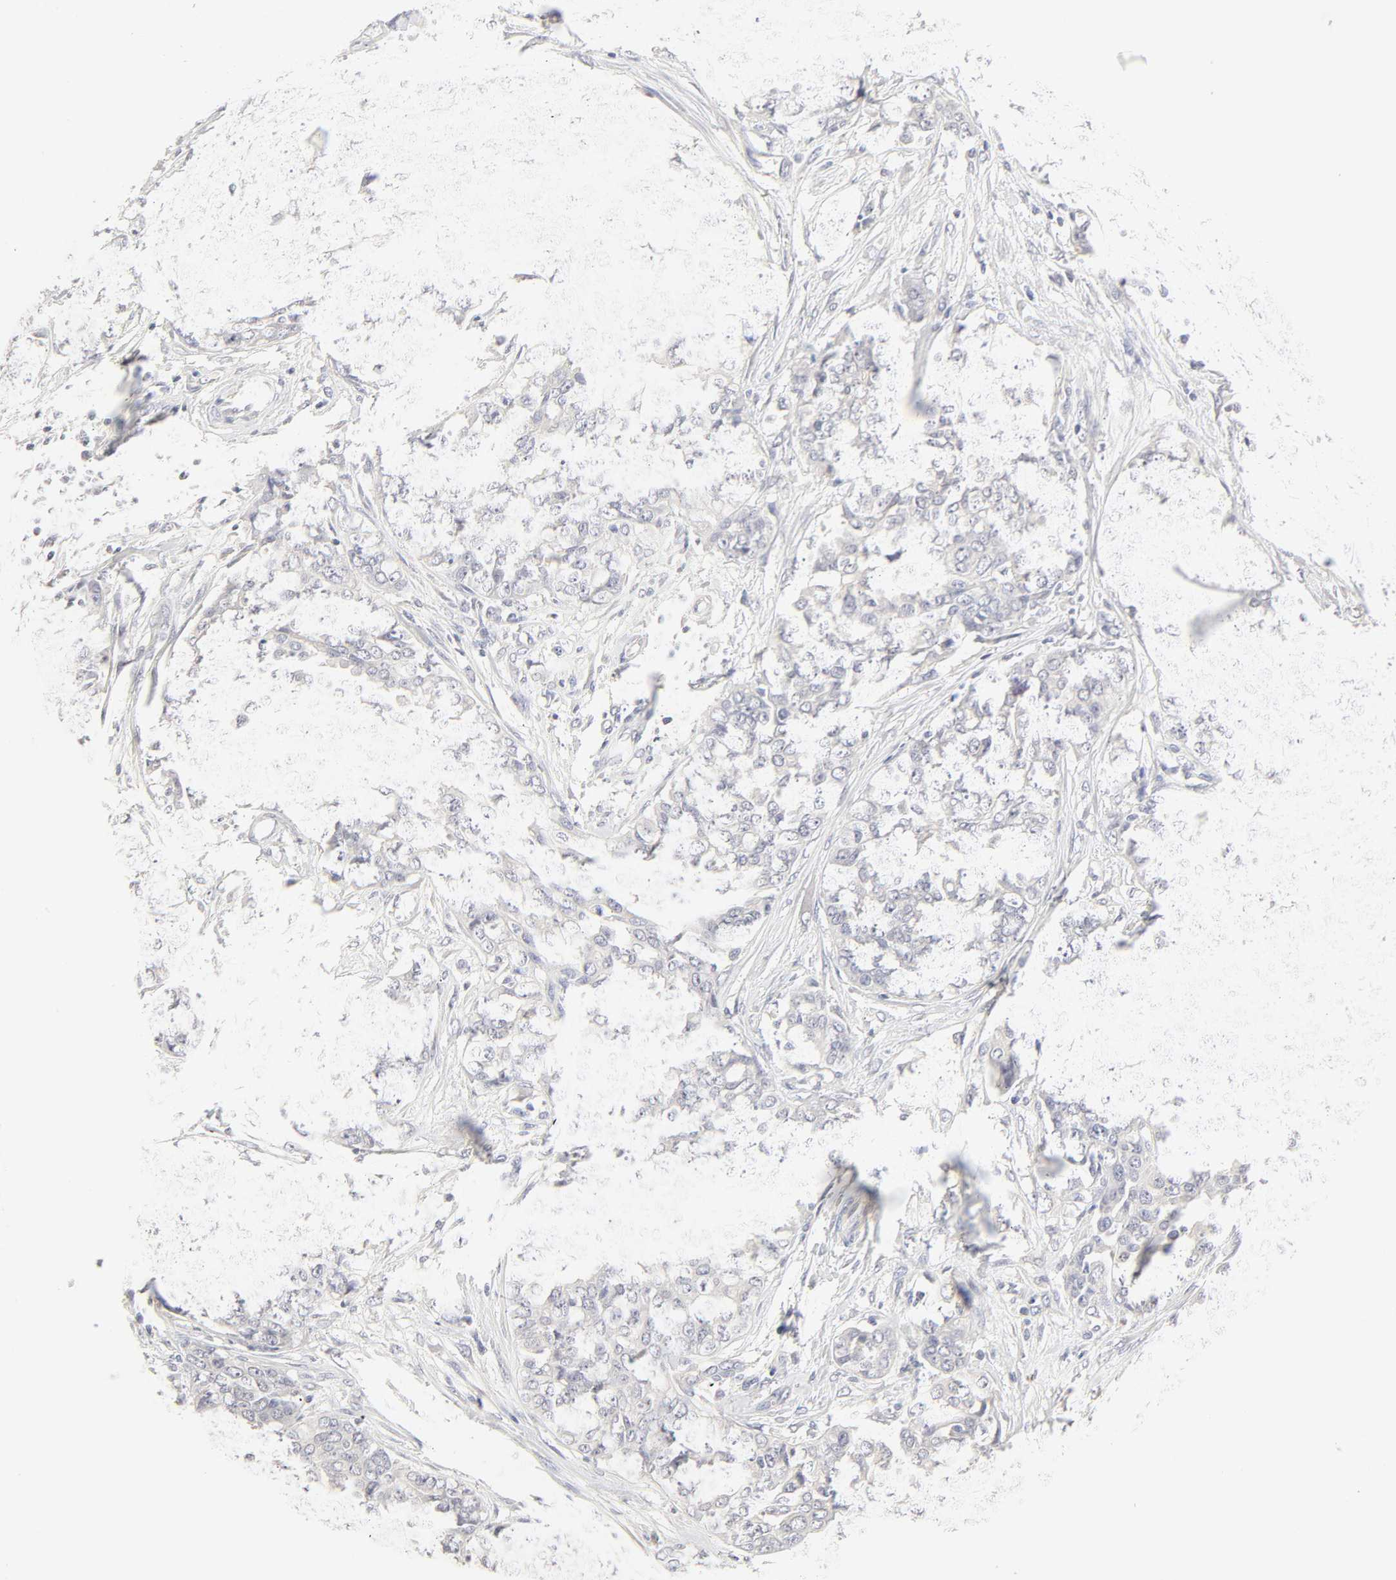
{"staining": {"intensity": "negative", "quantity": "none", "location": "none"}, "tissue": "ovarian cancer", "cell_type": "Tumor cells", "image_type": "cancer", "snomed": [{"axis": "morphology", "description": "Cystadenocarcinoma, serous, NOS"}, {"axis": "topography", "description": "Soft tissue"}, {"axis": "topography", "description": "Ovary"}], "caption": "DAB immunohistochemical staining of human ovarian cancer (serous cystadenocarcinoma) displays no significant staining in tumor cells. (Immunohistochemistry, brightfield microscopy, high magnification).", "gene": "CYP4B1", "patient": {"sex": "female", "age": 57}}